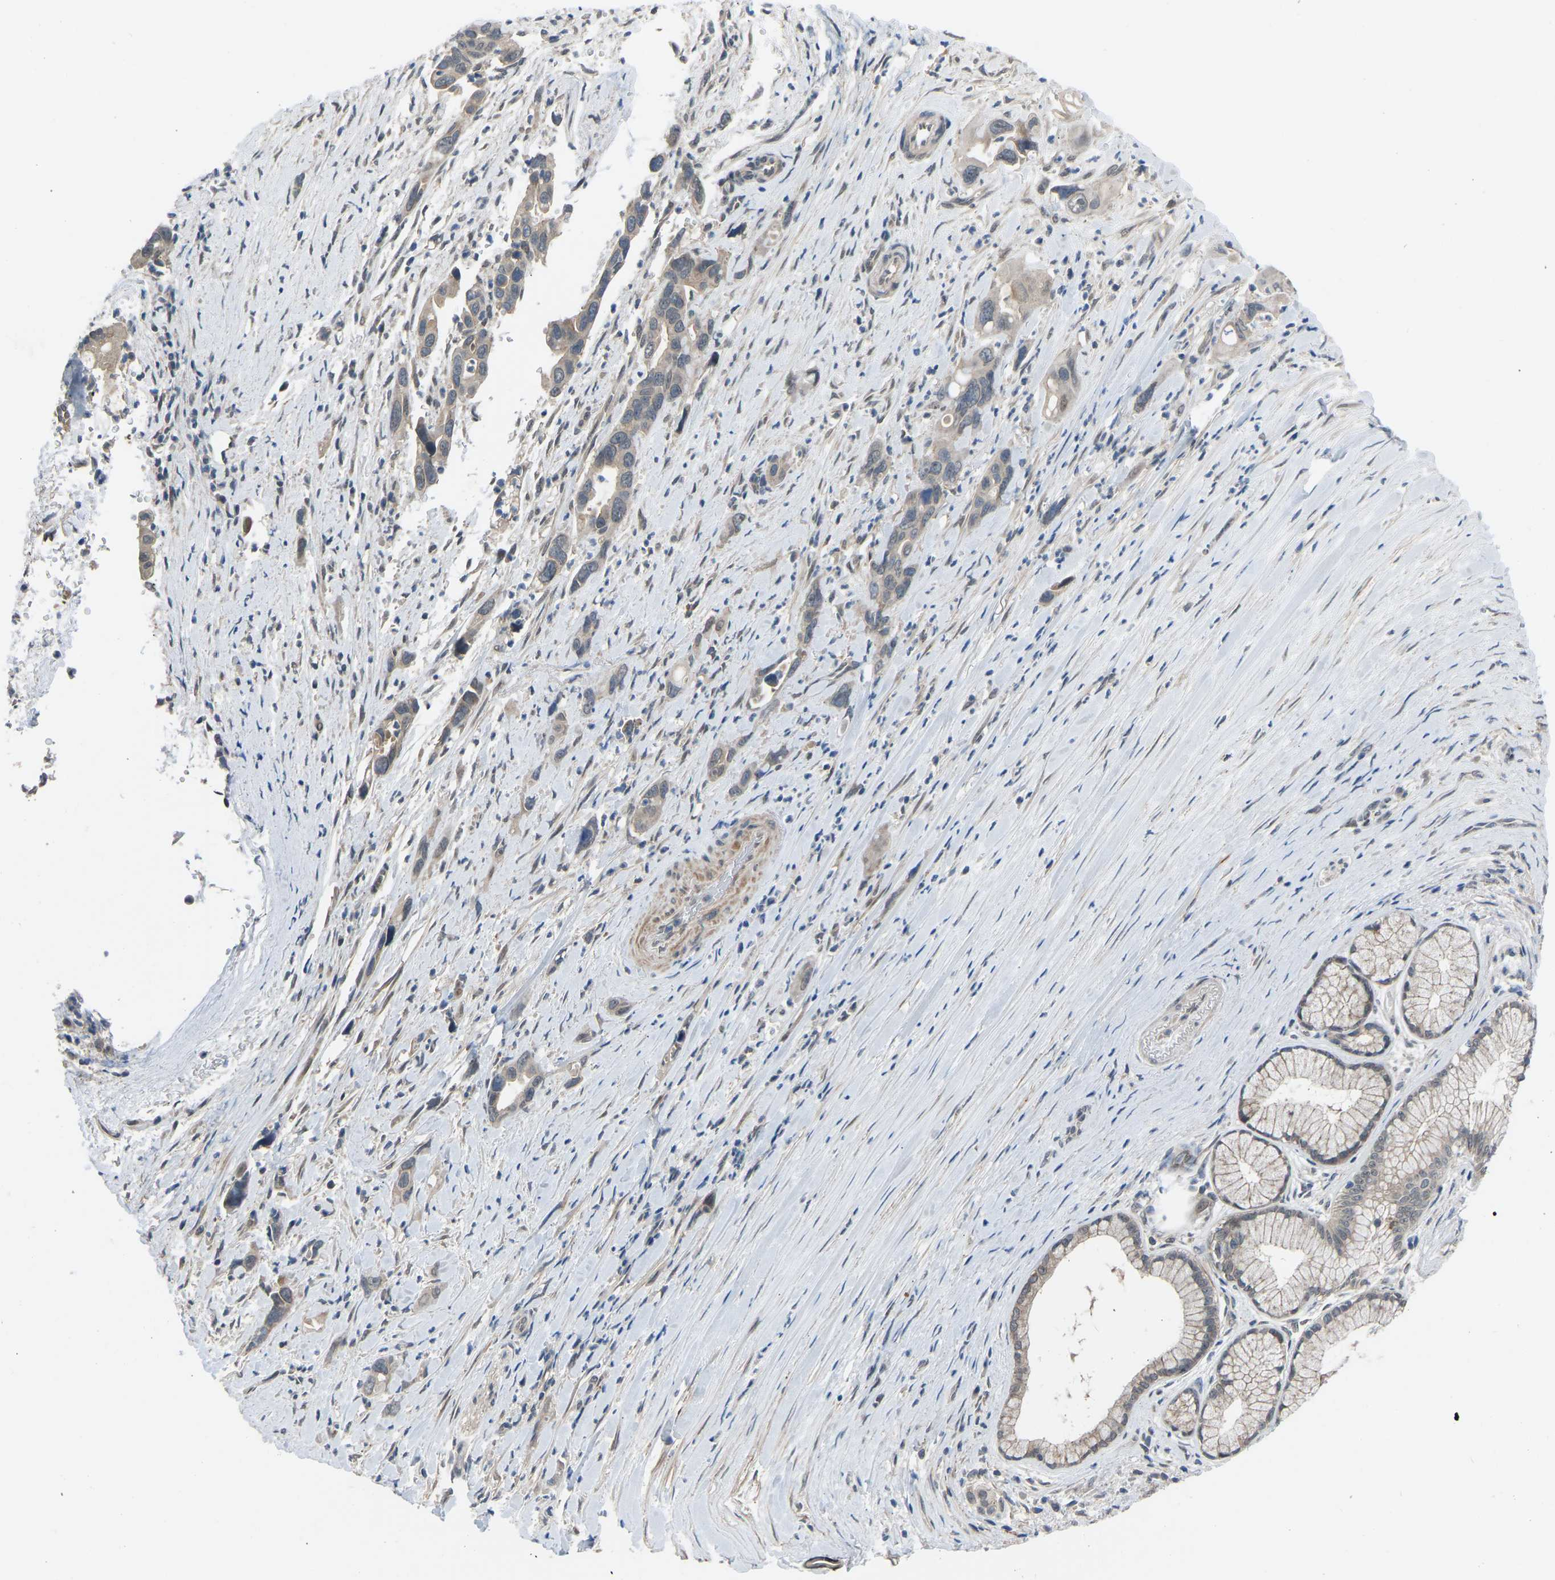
{"staining": {"intensity": "weak", "quantity": "<25%", "location": "cytoplasmic/membranous"}, "tissue": "pancreatic cancer", "cell_type": "Tumor cells", "image_type": "cancer", "snomed": [{"axis": "morphology", "description": "Adenocarcinoma, NOS"}, {"axis": "topography", "description": "Pancreas"}], "caption": "A high-resolution image shows immunohistochemistry (IHC) staining of pancreatic cancer, which demonstrates no significant expression in tumor cells.", "gene": "CDK2AP1", "patient": {"sex": "female", "age": 70}}